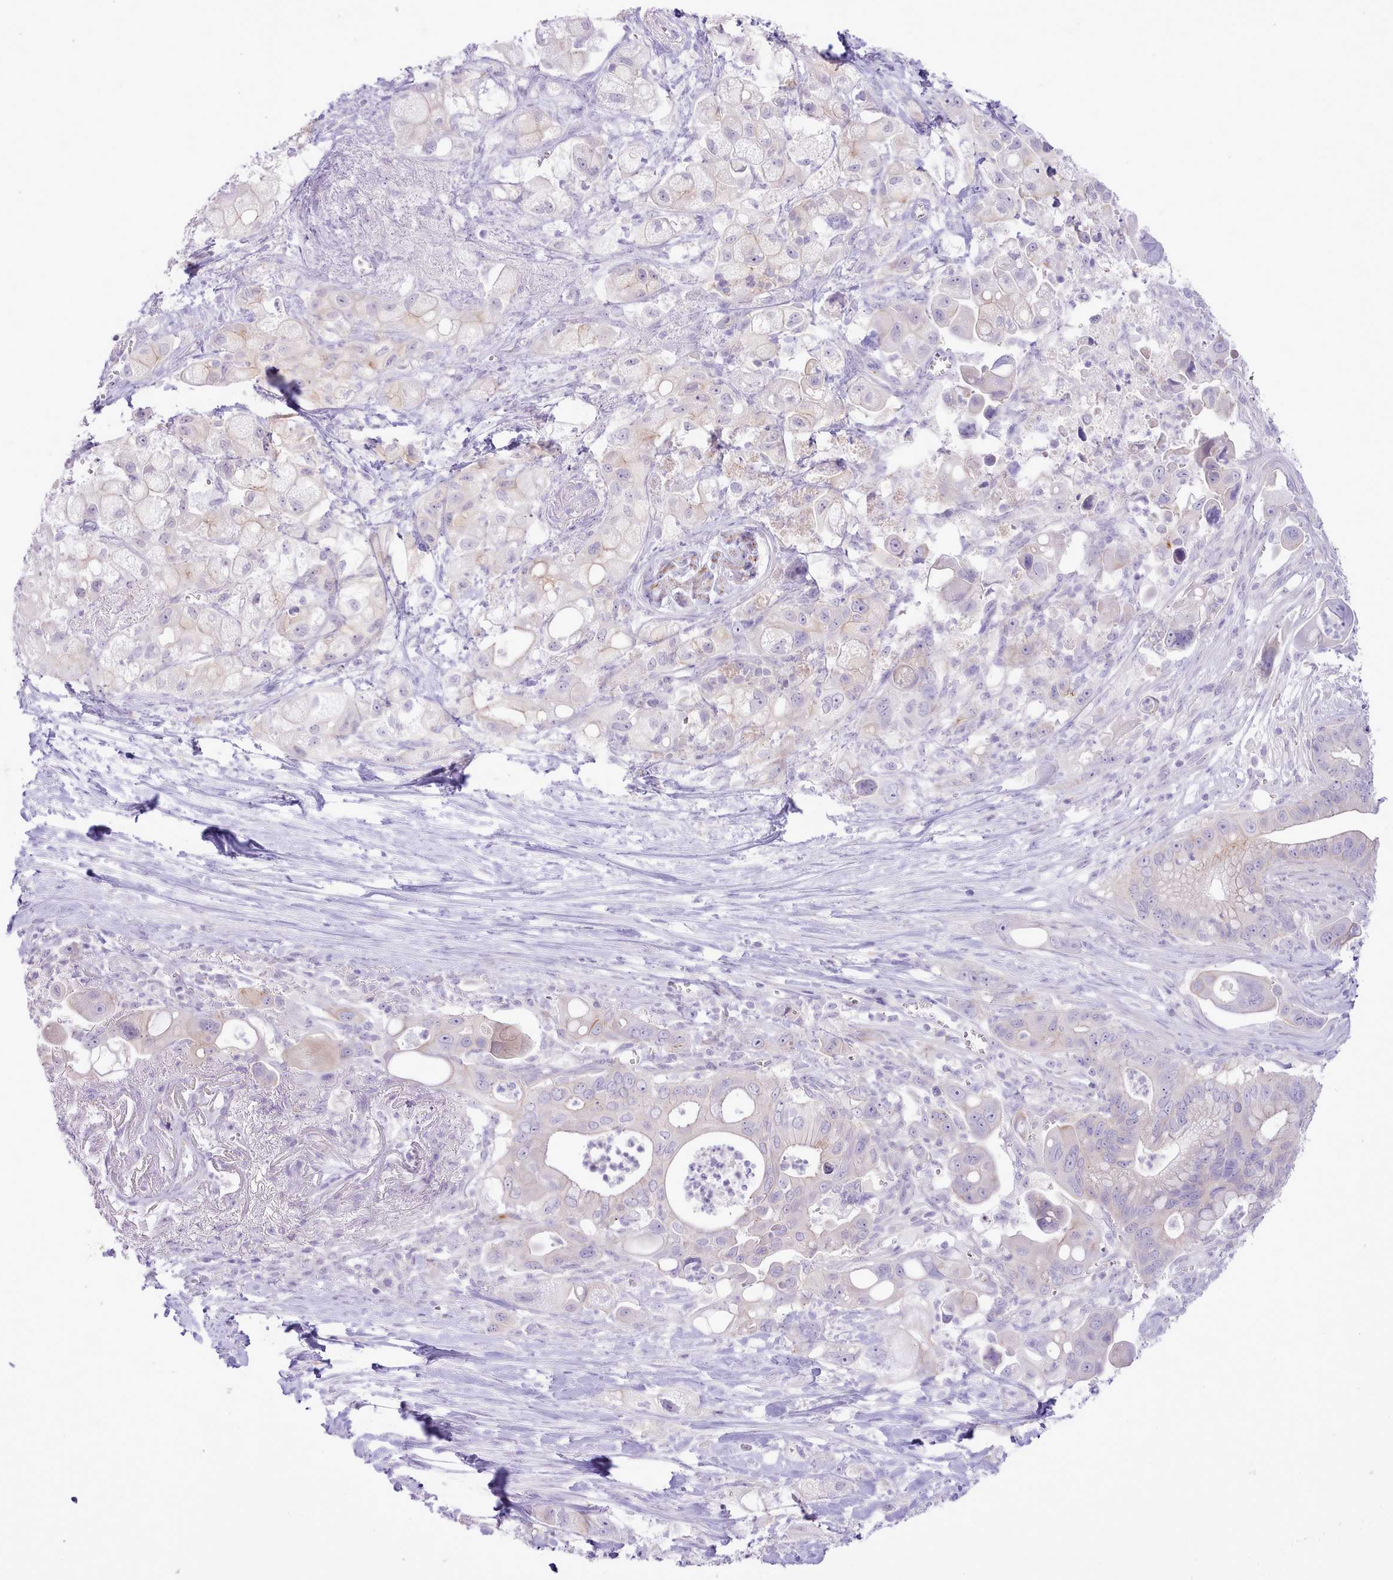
{"staining": {"intensity": "negative", "quantity": "none", "location": "none"}, "tissue": "pancreatic cancer", "cell_type": "Tumor cells", "image_type": "cancer", "snomed": [{"axis": "morphology", "description": "Adenocarcinoma, NOS"}, {"axis": "topography", "description": "Pancreas"}], "caption": "Immunohistochemistry (IHC) micrograph of adenocarcinoma (pancreatic) stained for a protein (brown), which displays no staining in tumor cells.", "gene": "MDFI", "patient": {"sex": "male", "age": 68}}